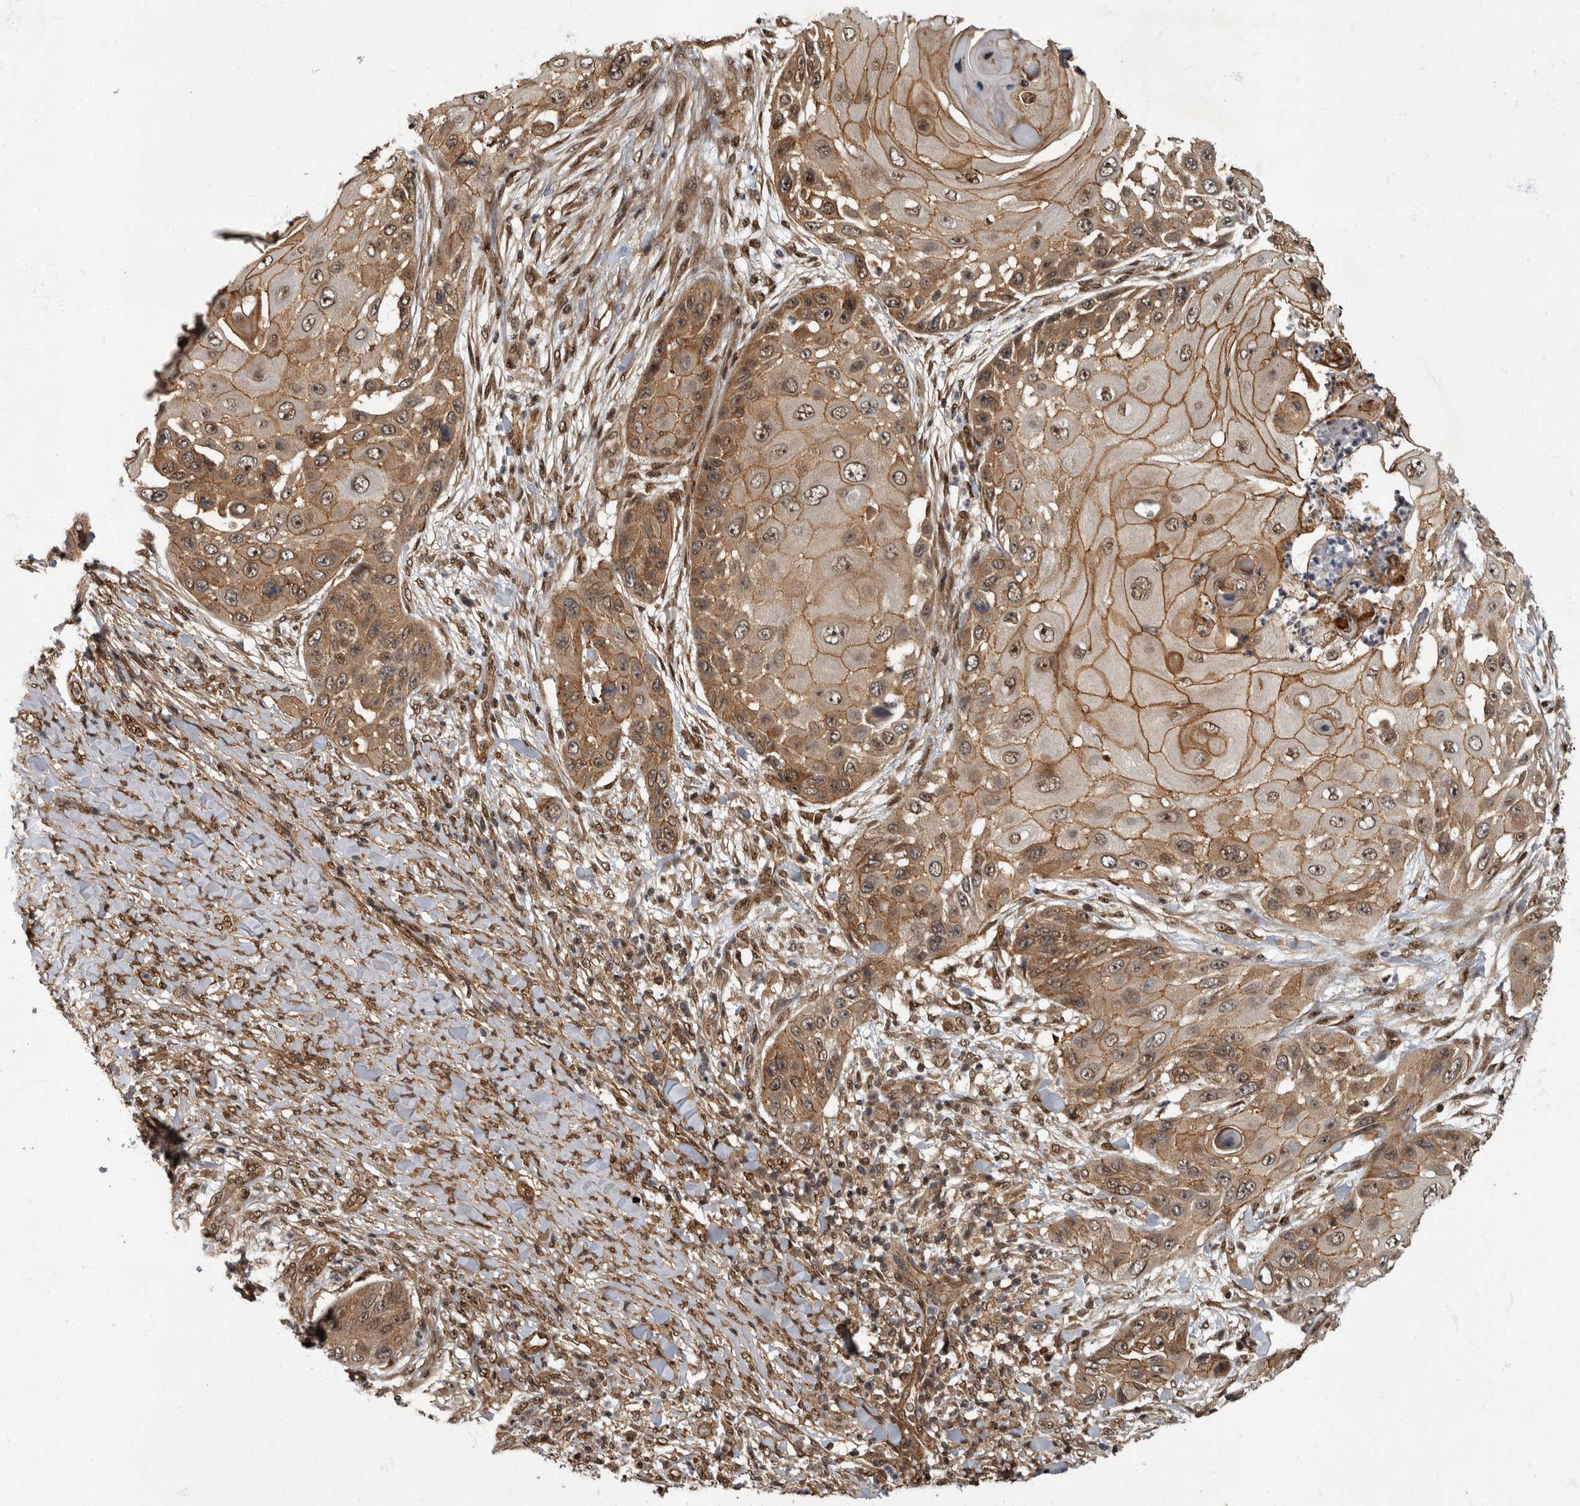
{"staining": {"intensity": "moderate", "quantity": ">75%", "location": "cytoplasmic/membranous,nuclear"}, "tissue": "skin cancer", "cell_type": "Tumor cells", "image_type": "cancer", "snomed": [{"axis": "morphology", "description": "Squamous cell carcinoma, NOS"}, {"axis": "topography", "description": "Skin"}], "caption": "Human skin cancer stained with a protein marker shows moderate staining in tumor cells.", "gene": "VPS50", "patient": {"sex": "female", "age": 44}}